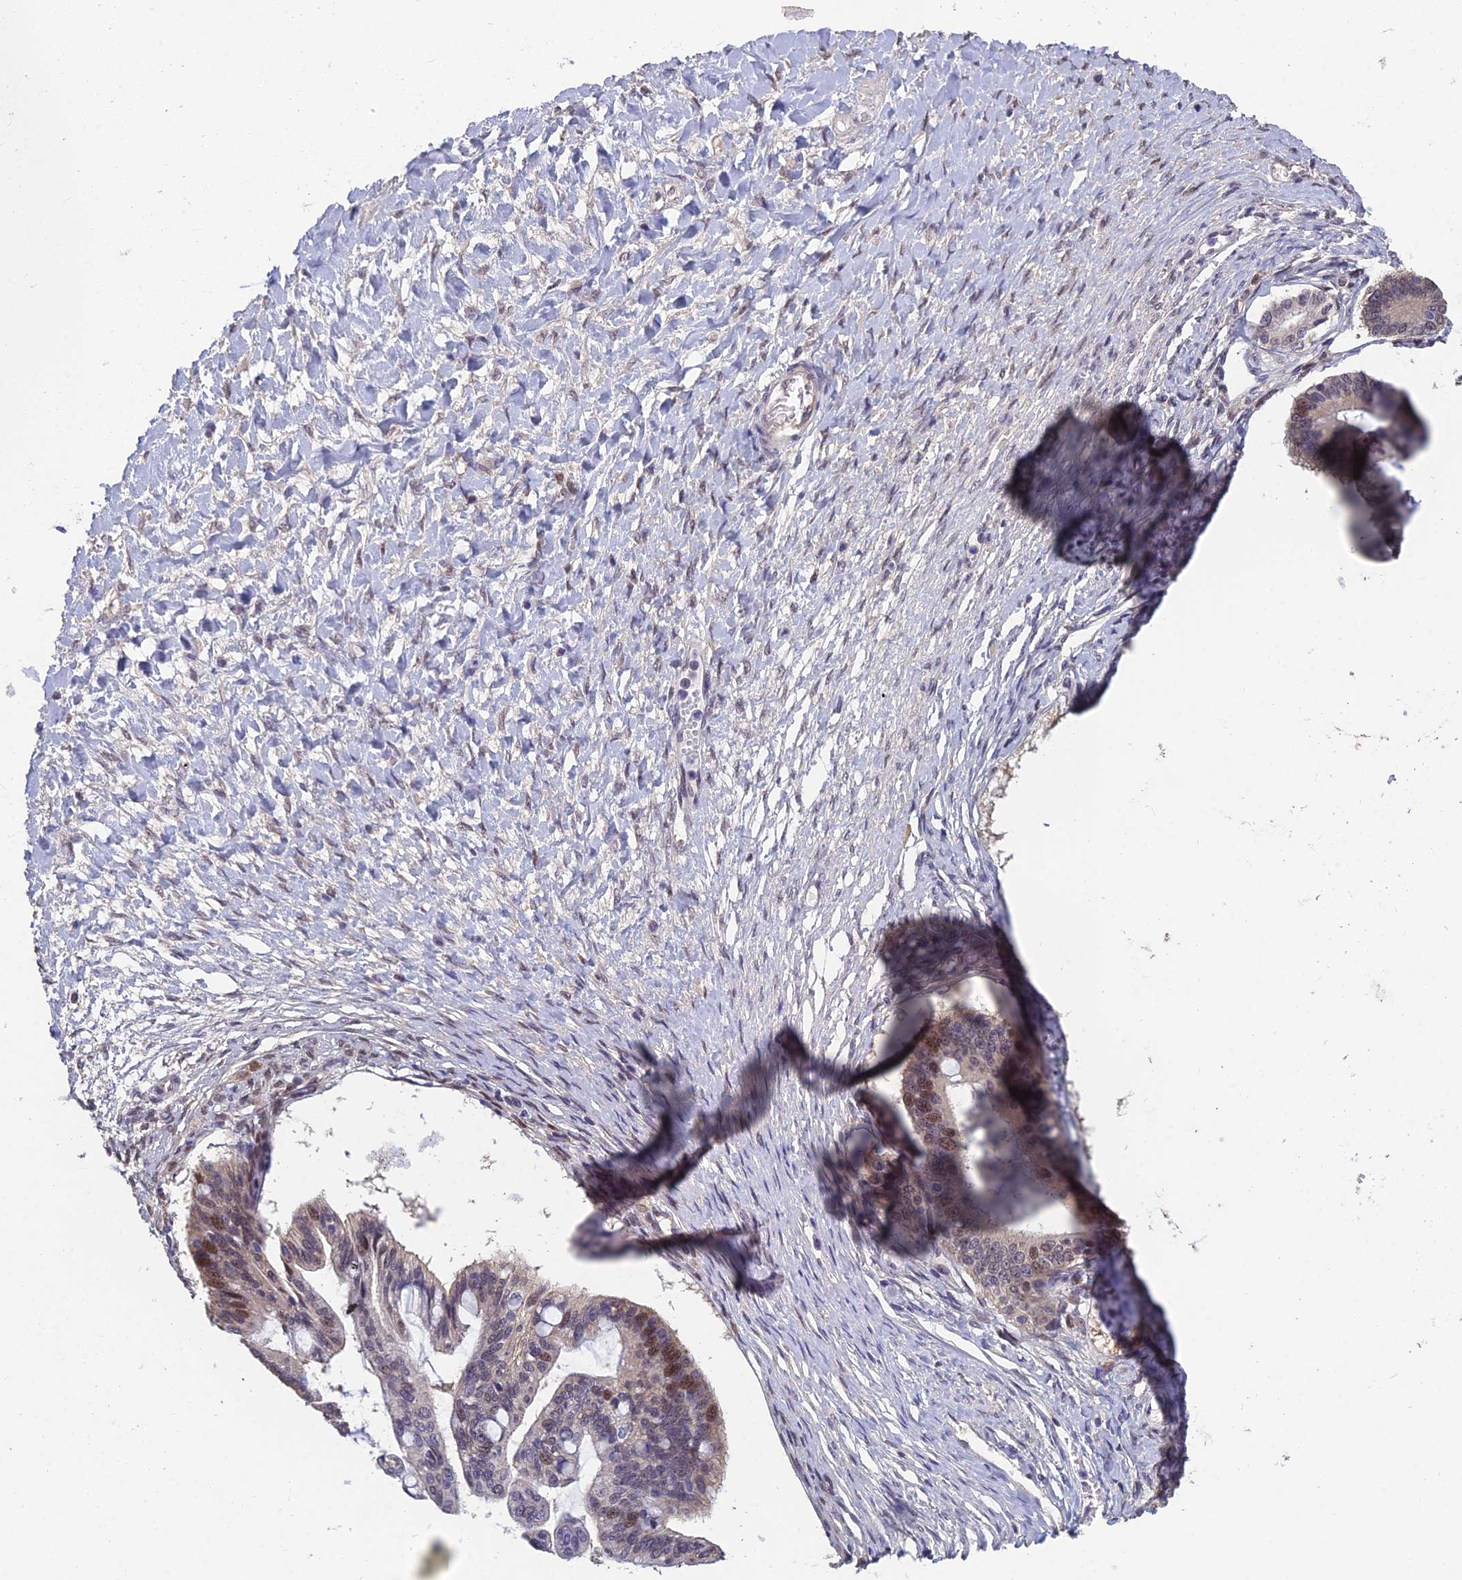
{"staining": {"intensity": "moderate", "quantity": "25%-75%", "location": "nuclear"}, "tissue": "ovarian cancer", "cell_type": "Tumor cells", "image_type": "cancer", "snomed": [{"axis": "morphology", "description": "Cystadenocarcinoma, mucinous, NOS"}, {"axis": "topography", "description": "Ovary"}], "caption": "Protein expression analysis of human ovarian mucinous cystadenocarcinoma reveals moderate nuclear positivity in approximately 25%-75% of tumor cells.", "gene": "GRWD1", "patient": {"sex": "female", "age": 73}}